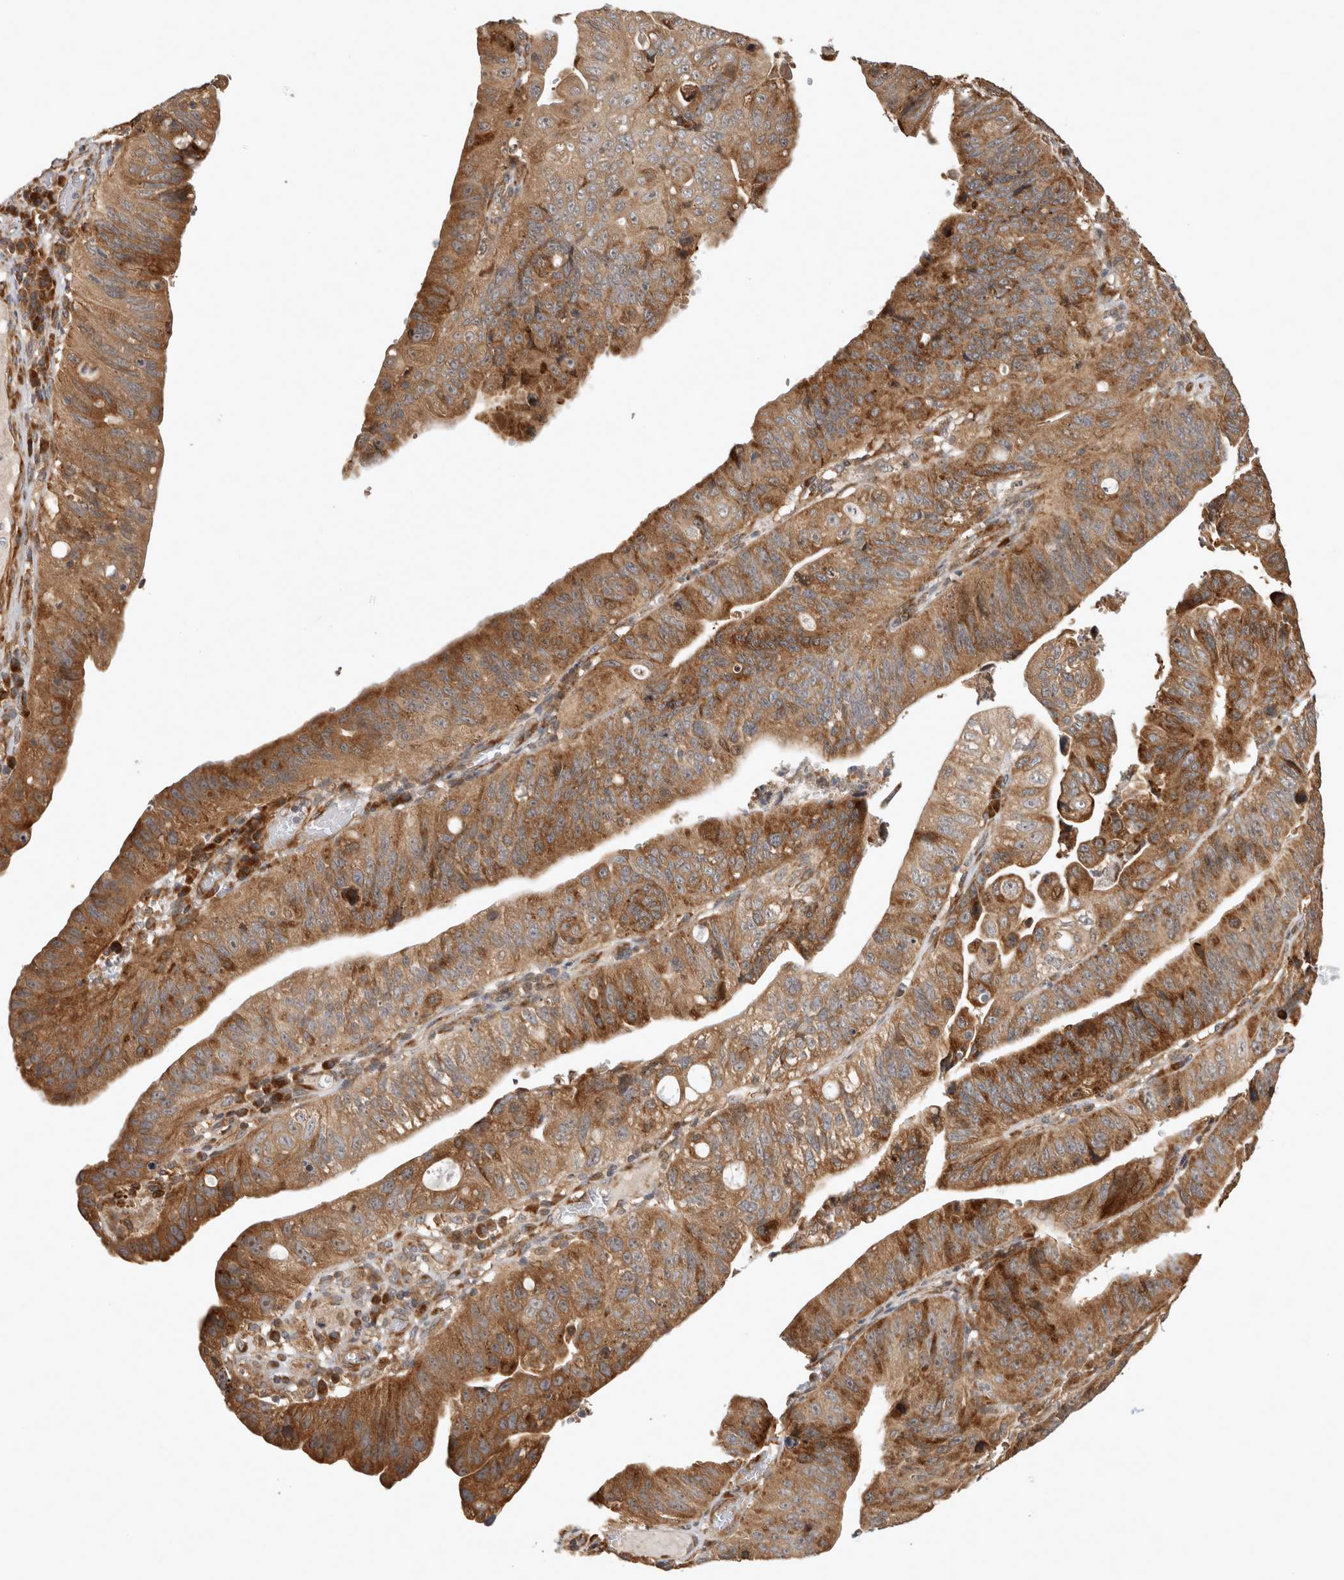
{"staining": {"intensity": "moderate", "quantity": ">75%", "location": "cytoplasmic/membranous"}, "tissue": "stomach cancer", "cell_type": "Tumor cells", "image_type": "cancer", "snomed": [{"axis": "morphology", "description": "Adenocarcinoma, NOS"}, {"axis": "topography", "description": "Stomach"}], "caption": "Immunohistochemistry of stomach adenocarcinoma demonstrates medium levels of moderate cytoplasmic/membranous positivity in about >75% of tumor cells.", "gene": "PCDHB15", "patient": {"sex": "male", "age": 59}}